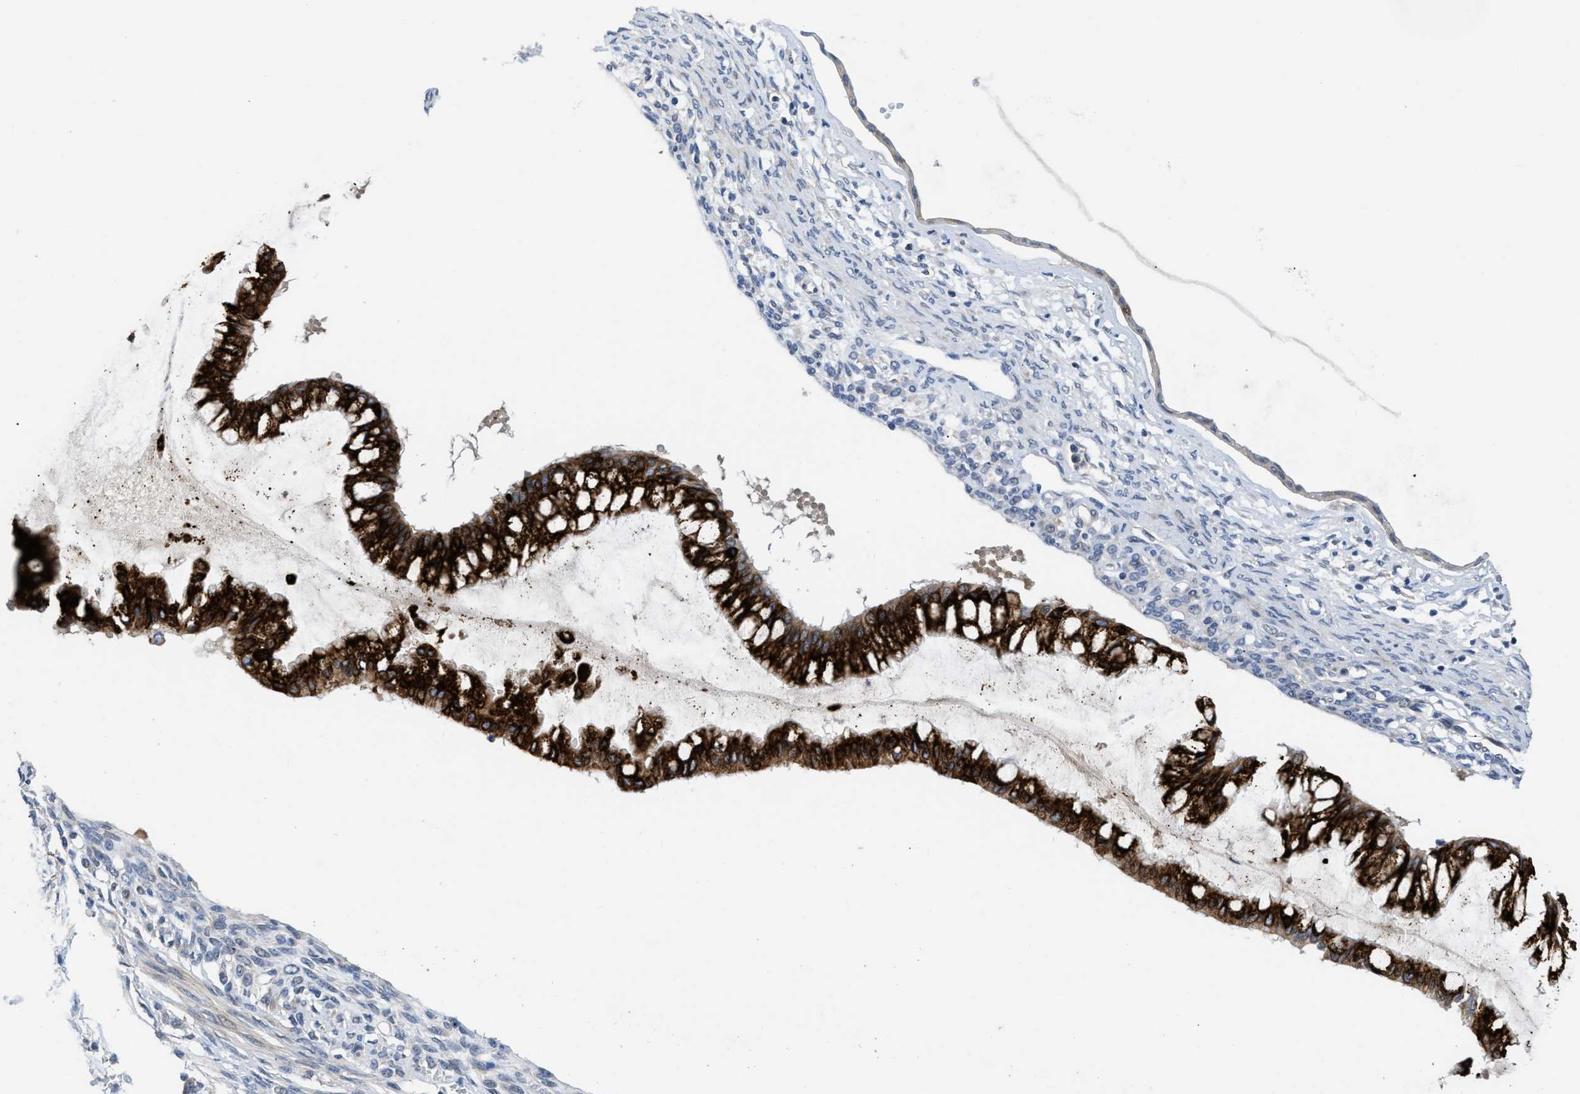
{"staining": {"intensity": "strong", "quantity": ">75%", "location": "cytoplasmic/membranous"}, "tissue": "ovarian cancer", "cell_type": "Tumor cells", "image_type": "cancer", "snomed": [{"axis": "morphology", "description": "Cystadenocarcinoma, mucinous, NOS"}, {"axis": "topography", "description": "Ovary"}], "caption": "The micrograph reveals staining of ovarian mucinous cystadenocarcinoma, revealing strong cytoplasmic/membranous protein expression (brown color) within tumor cells.", "gene": "OR9K2", "patient": {"sex": "female", "age": 73}}